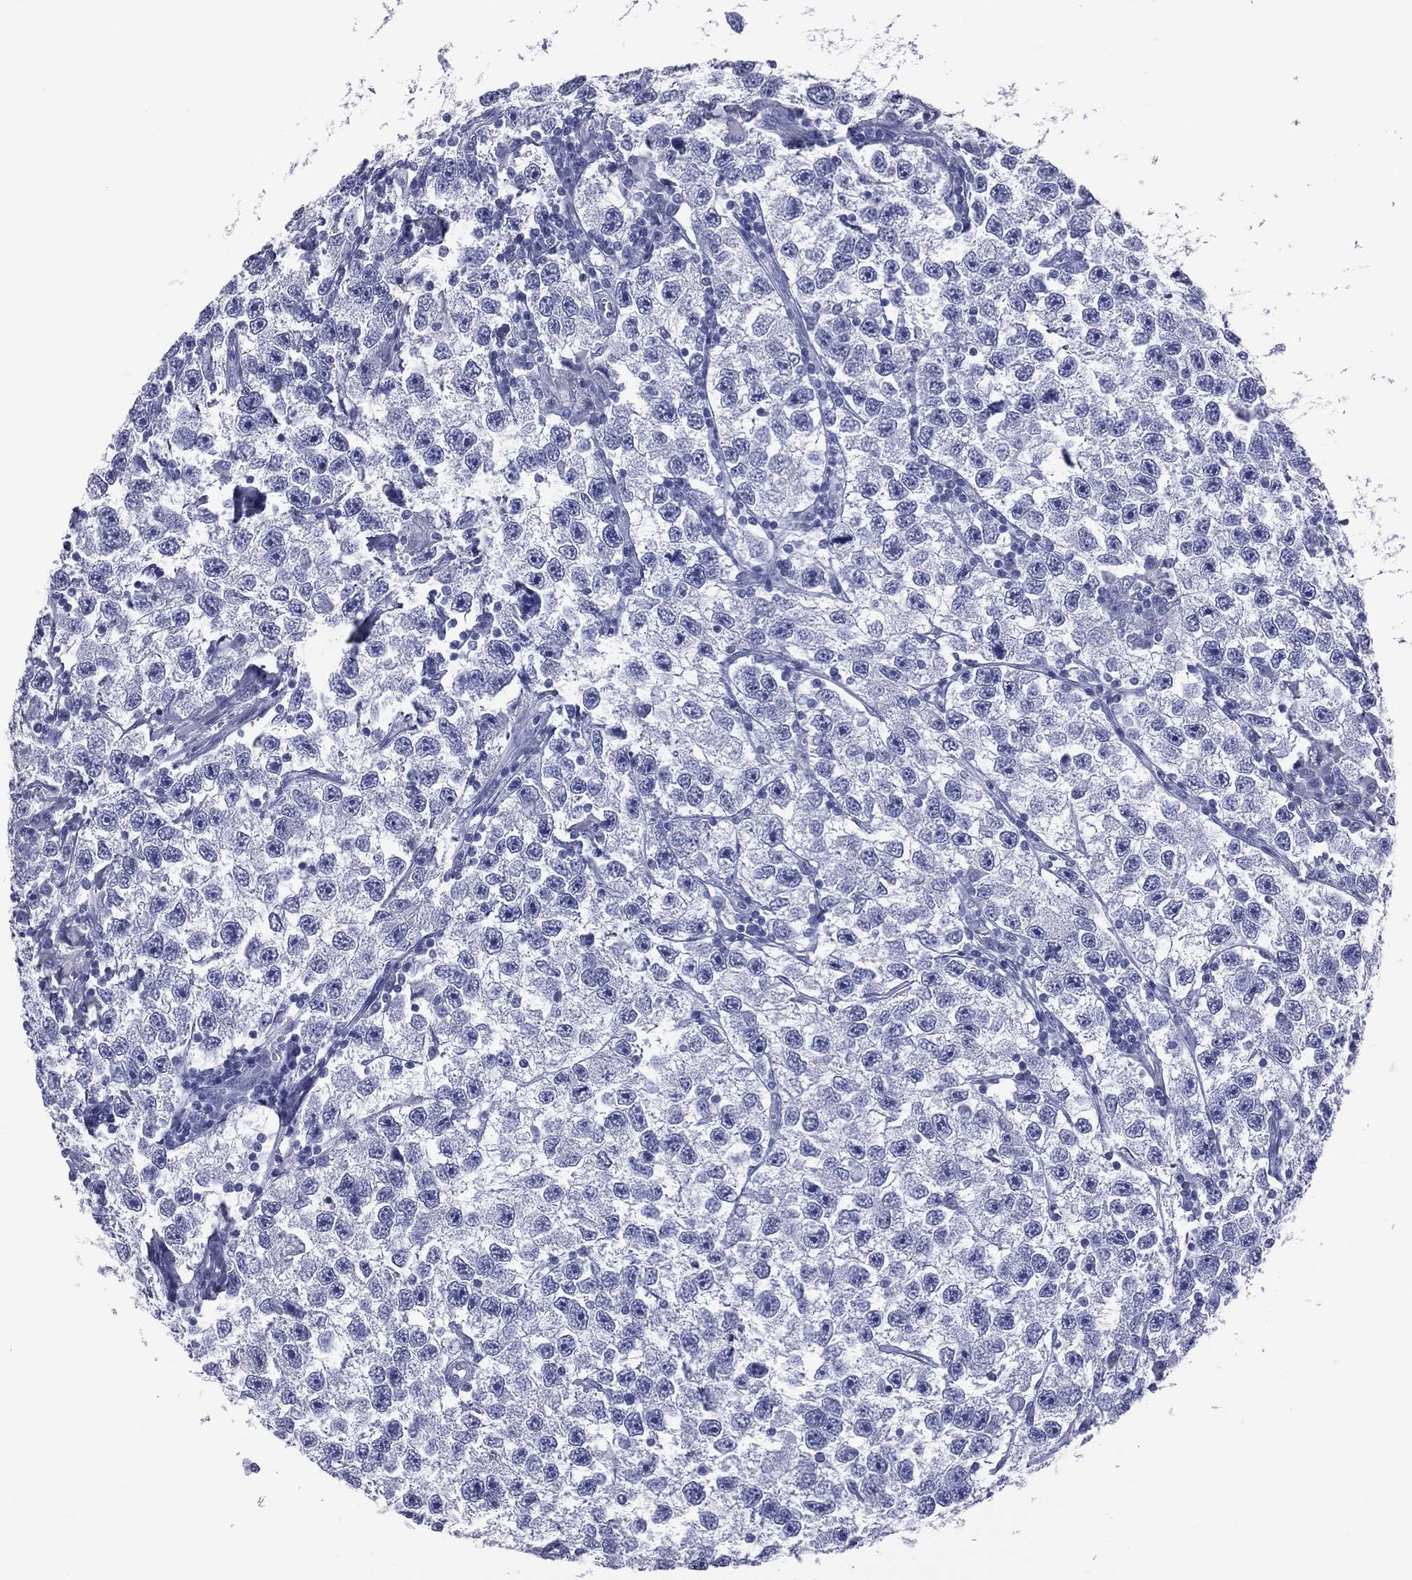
{"staining": {"intensity": "negative", "quantity": "none", "location": "none"}, "tissue": "testis cancer", "cell_type": "Tumor cells", "image_type": "cancer", "snomed": [{"axis": "morphology", "description": "Seminoma, NOS"}, {"axis": "topography", "description": "Testis"}], "caption": "Photomicrograph shows no protein expression in tumor cells of testis seminoma tissue. (Immunohistochemistry, brightfield microscopy, high magnification).", "gene": "MLN", "patient": {"sex": "male", "age": 26}}